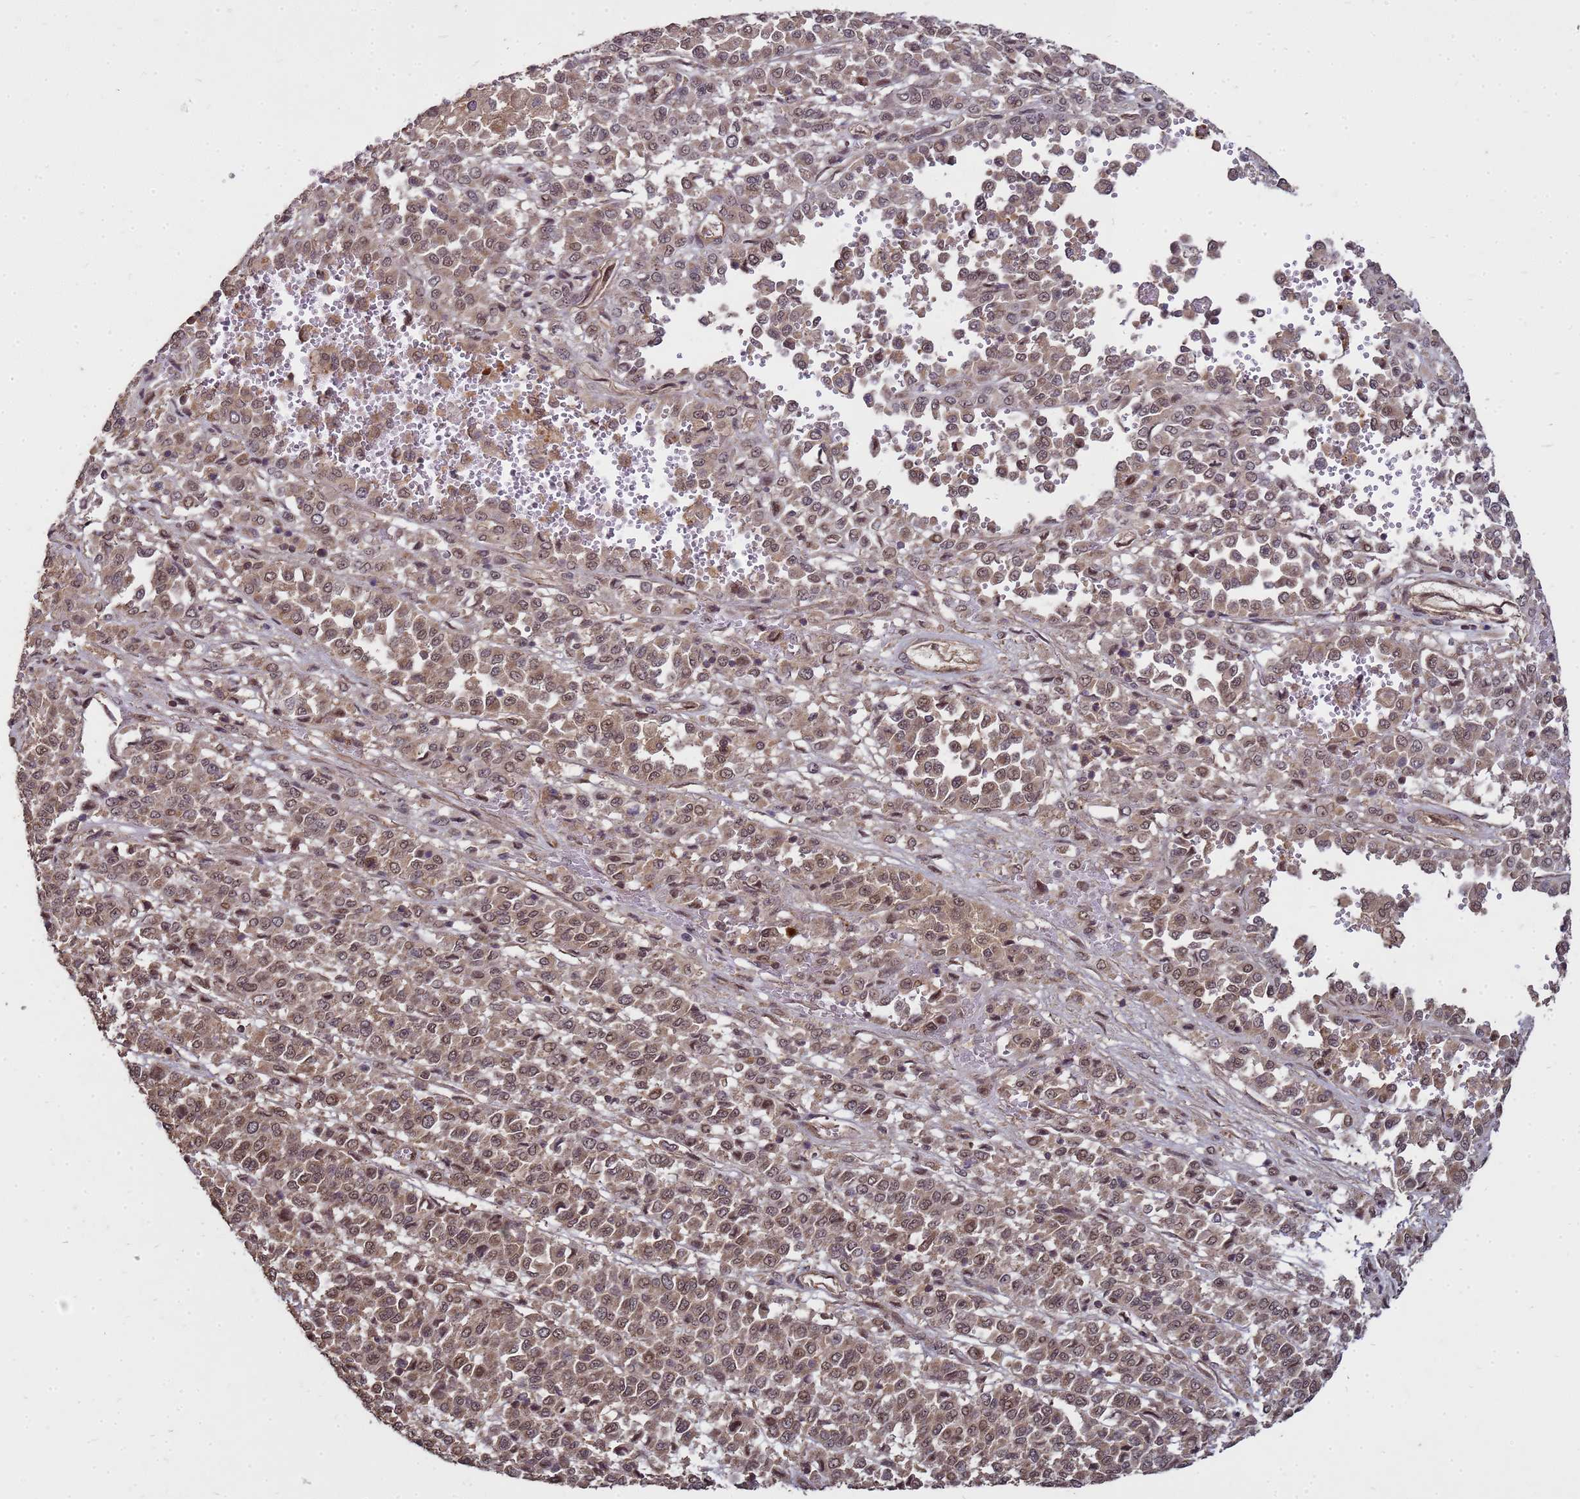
{"staining": {"intensity": "moderate", "quantity": ">75%", "location": "cytoplasmic/membranous,nuclear"}, "tissue": "melanoma", "cell_type": "Tumor cells", "image_type": "cancer", "snomed": [{"axis": "morphology", "description": "Malignant melanoma, Metastatic site"}, {"axis": "topography", "description": "Pancreas"}], "caption": "A high-resolution micrograph shows IHC staining of malignant melanoma (metastatic site), which demonstrates moderate cytoplasmic/membranous and nuclear expression in approximately >75% of tumor cells.", "gene": "CRBN", "patient": {"sex": "female", "age": 30}}